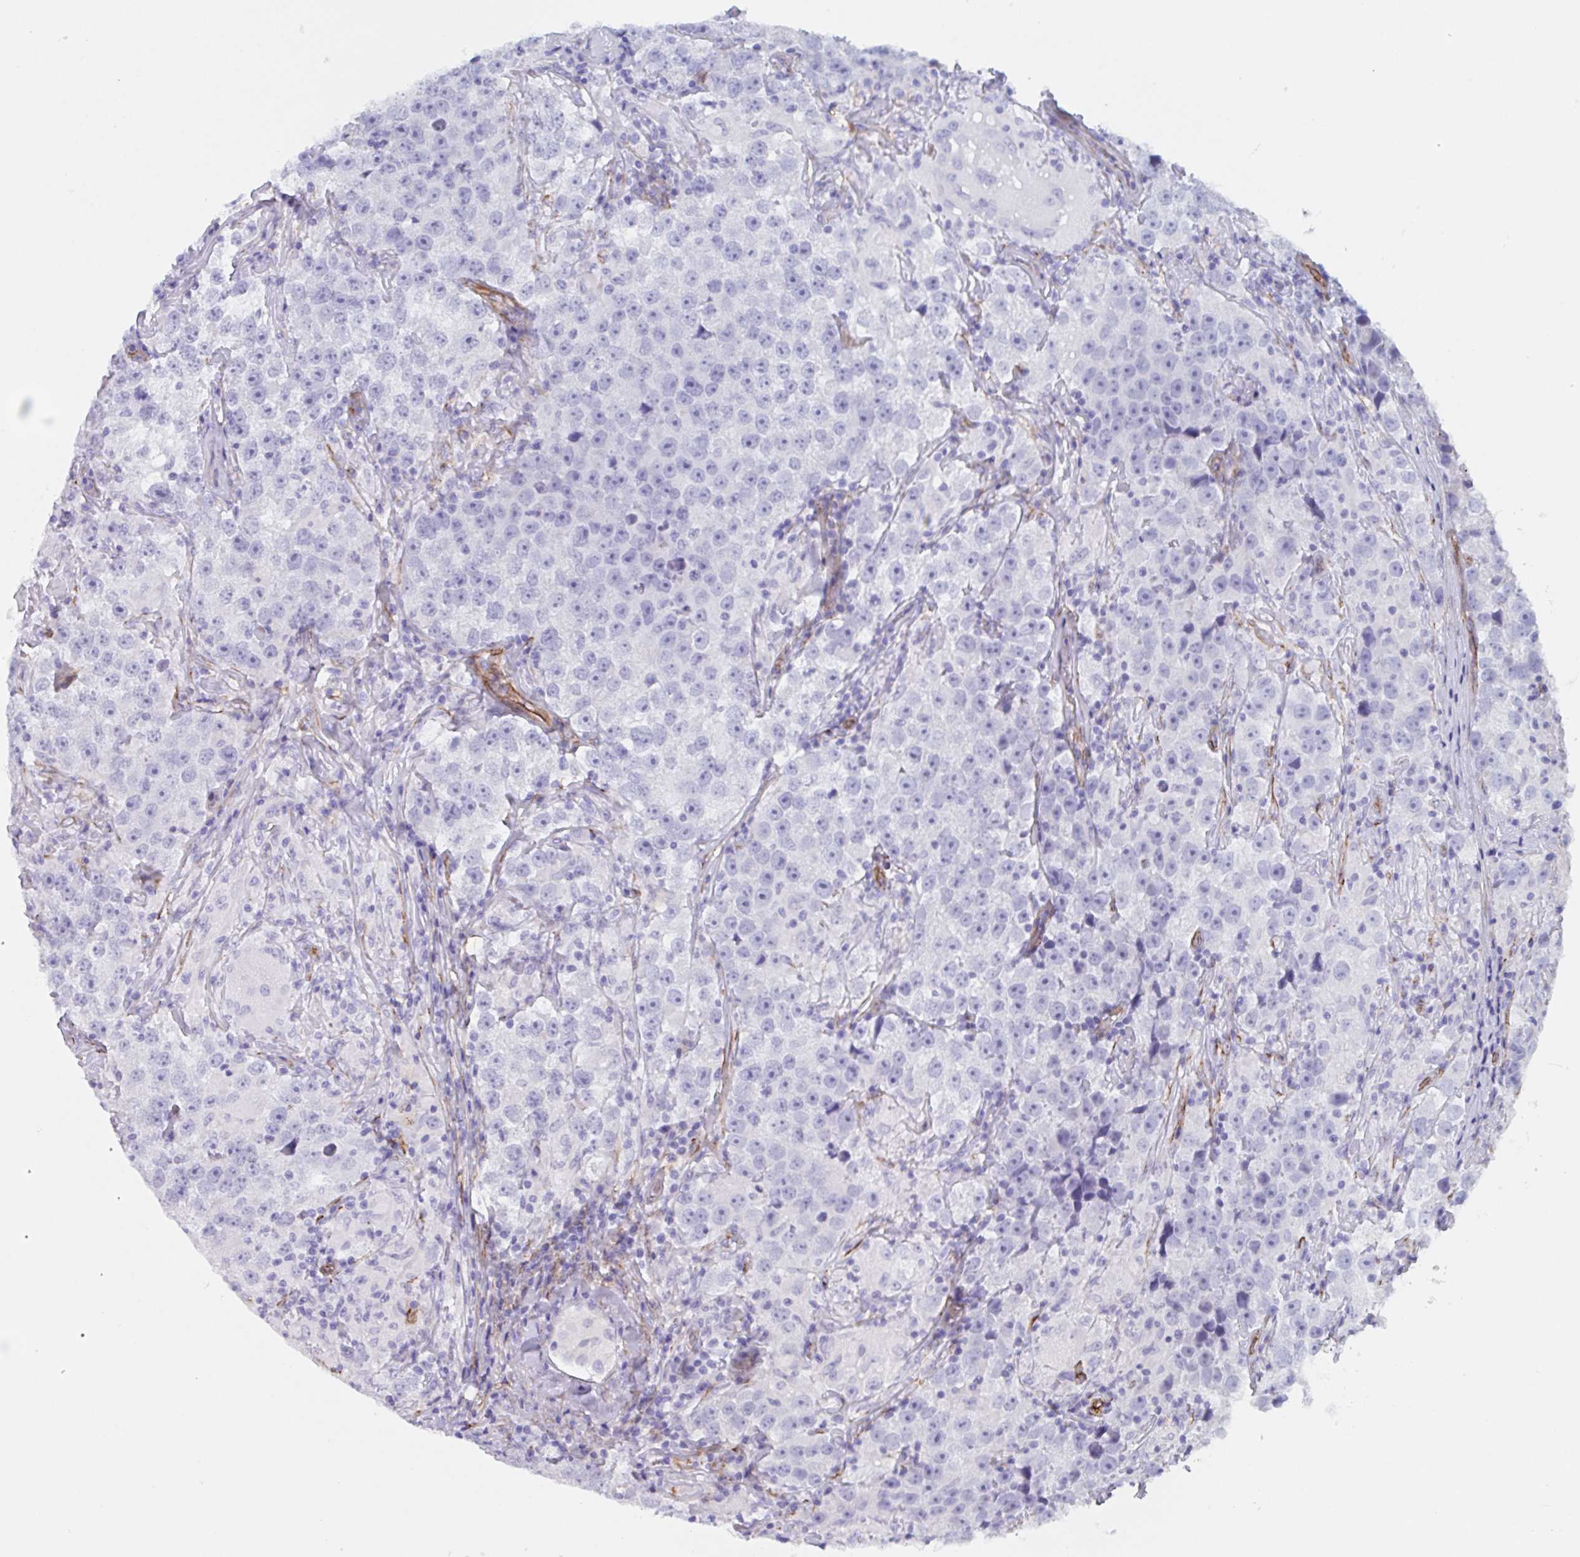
{"staining": {"intensity": "negative", "quantity": "none", "location": "none"}, "tissue": "testis cancer", "cell_type": "Tumor cells", "image_type": "cancer", "snomed": [{"axis": "morphology", "description": "Seminoma, NOS"}, {"axis": "topography", "description": "Testis"}], "caption": "Testis cancer (seminoma) stained for a protein using immunohistochemistry displays no expression tumor cells.", "gene": "CITED4", "patient": {"sex": "male", "age": 46}}